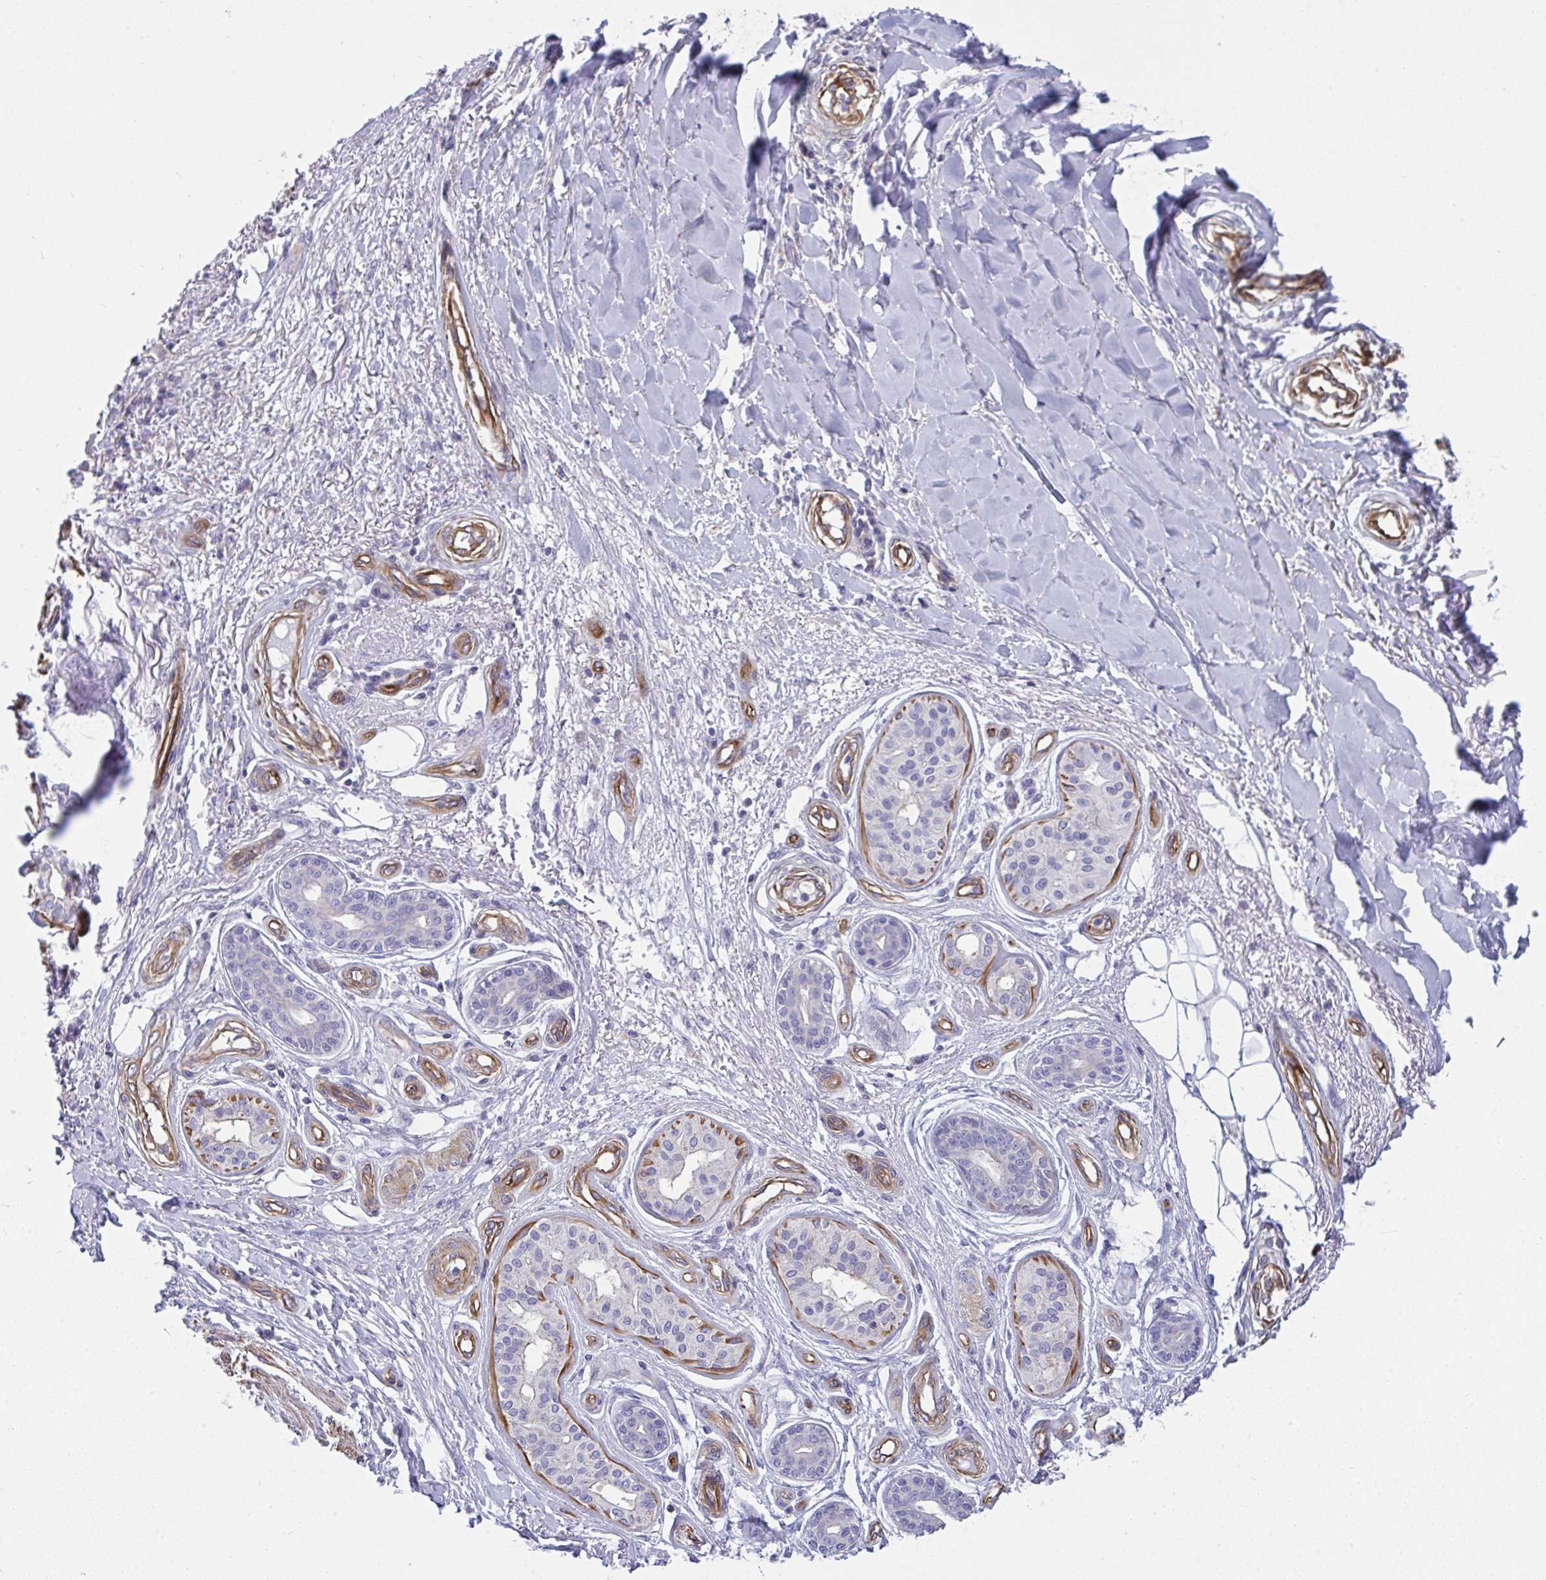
{"staining": {"intensity": "negative", "quantity": "none", "location": "none"}, "tissue": "skin cancer", "cell_type": "Tumor cells", "image_type": "cancer", "snomed": [{"axis": "morphology", "description": "Squamous cell carcinoma, NOS"}, {"axis": "topography", "description": "Skin"}], "caption": "This histopathology image is of skin squamous cell carcinoma stained with immunohistochemistry to label a protein in brown with the nuclei are counter-stained blue. There is no expression in tumor cells.", "gene": "MYL12A", "patient": {"sex": "male", "age": 70}}